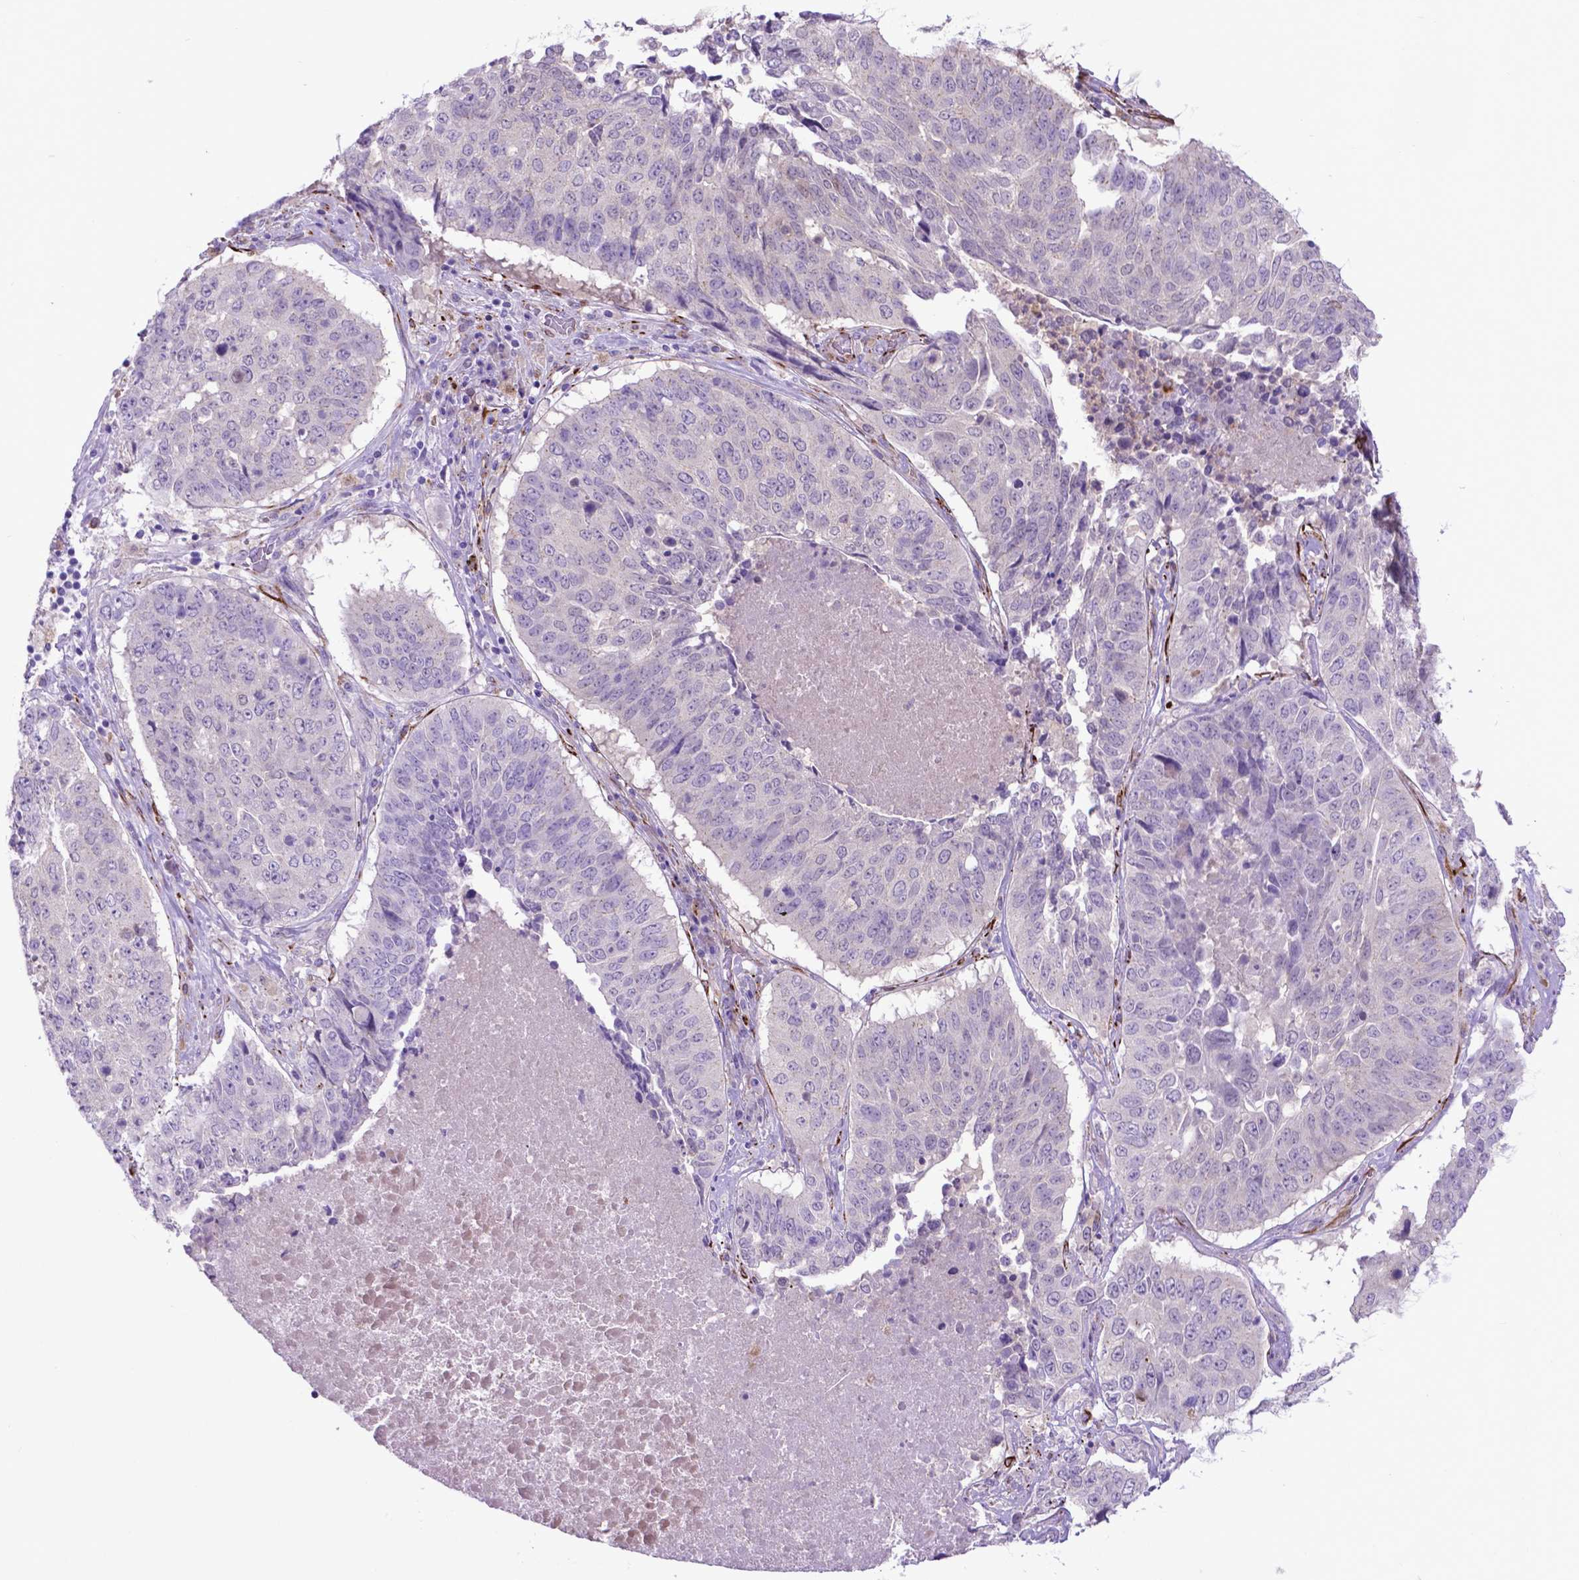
{"staining": {"intensity": "negative", "quantity": "none", "location": "none"}, "tissue": "lung cancer", "cell_type": "Tumor cells", "image_type": "cancer", "snomed": [{"axis": "morphology", "description": "Normal tissue, NOS"}, {"axis": "morphology", "description": "Squamous cell carcinoma, NOS"}, {"axis": "topography", "description": "Bronchus"}, {"axis": "topography", "description": "Lung"}], "caption": "Histopathology image shows no protein staining in tumor cells of lung cancer tissue. (IHC, brightfield microscopy, high magnification).", "gene": "LZTR1", "patient": {"sex": "male", "age": 64}}